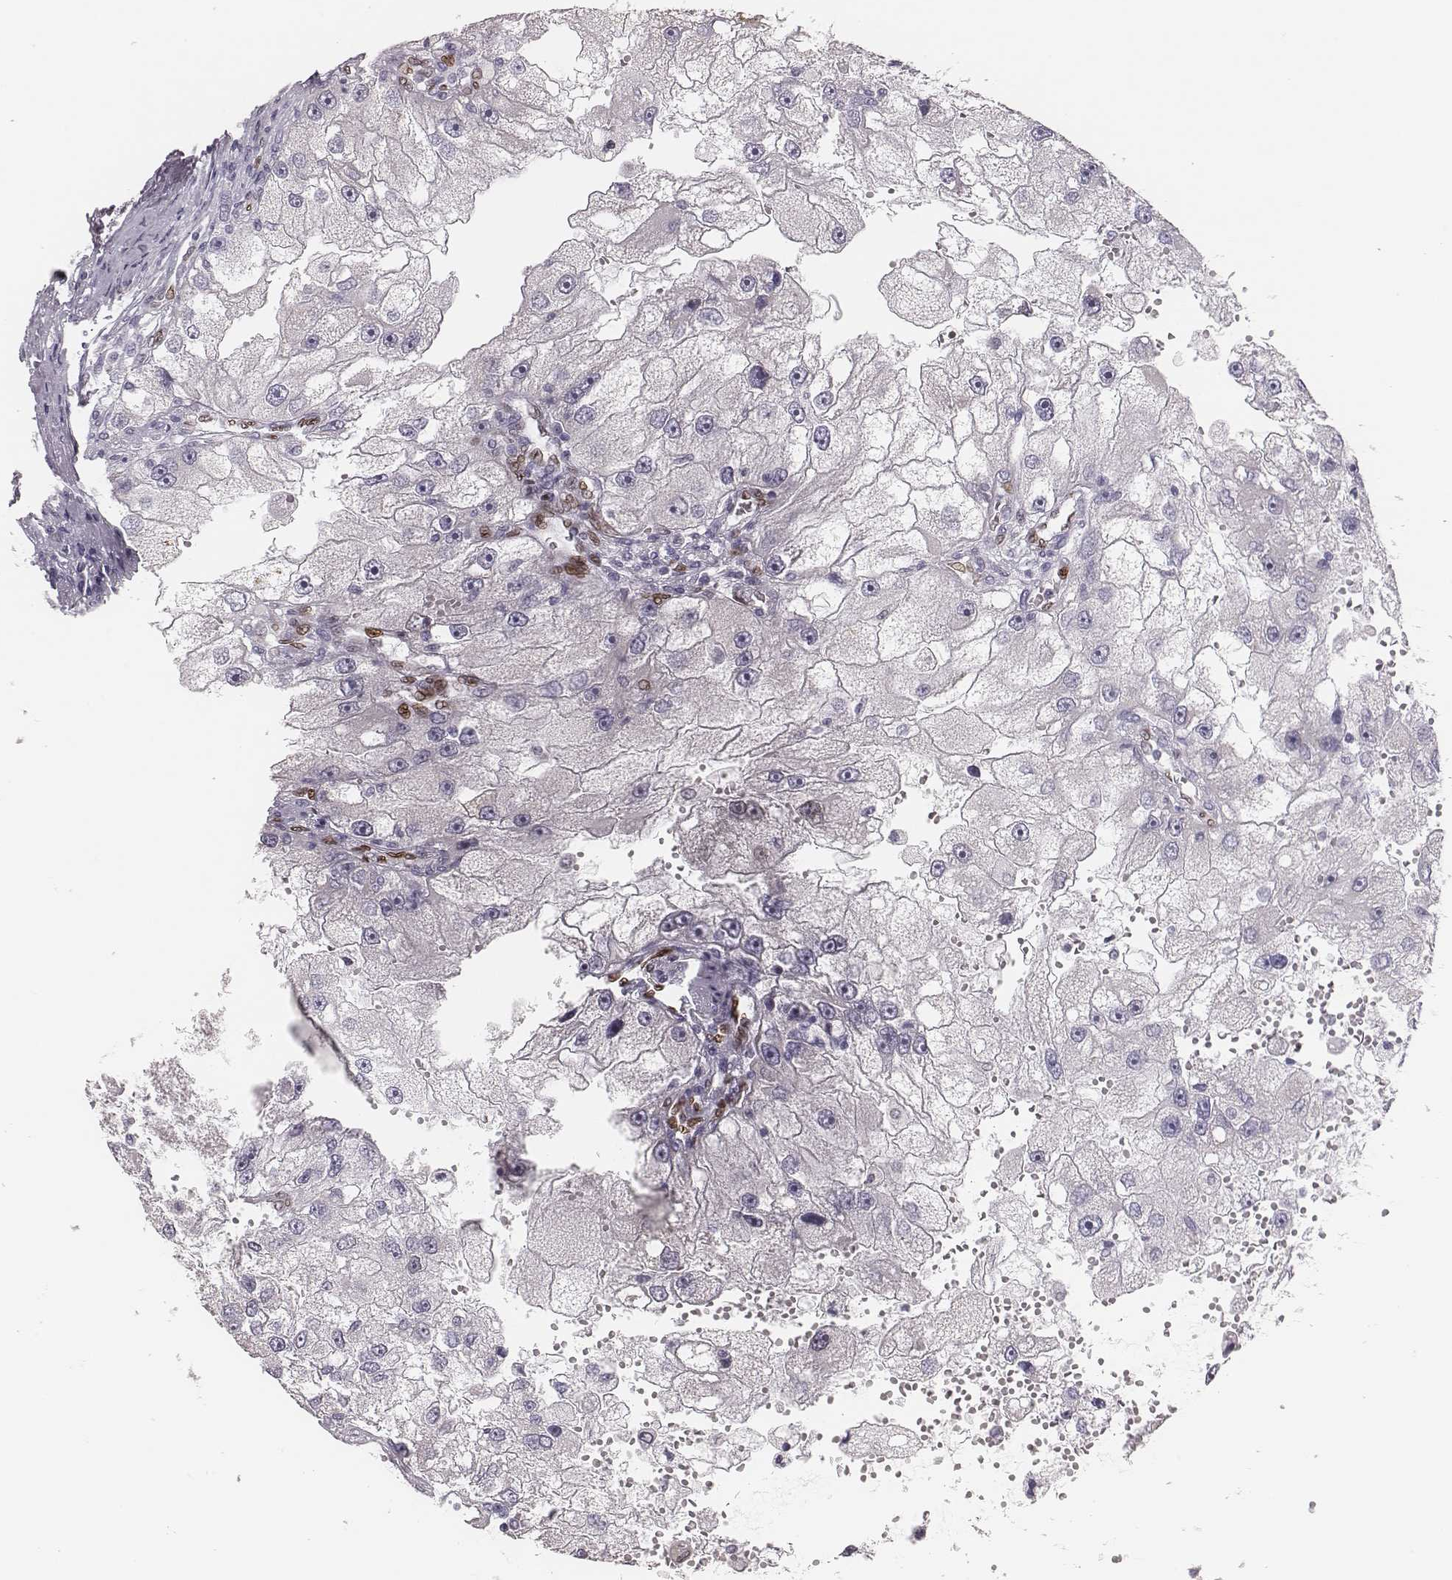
{"staining": {"intensity": "negative", "quantity": "none", "location": "none"}, "tissue": "renal cancer", "cell_type": "Tumor cells", "image_type": "cancer", "snomed": [{"axis": "morphology", "description": "Adenocarcinoma, NOS"}, {"axis": "topography", "description": "Kidney"}], "caption": "This image is of renal adenocarcinoma stained with immunohistochemistry (IHC) to label a protein in brown with the nuclei are counter-stained blue. There is no positivity in tumor cells. Nuclei are stained in blue.", "gene": "ADGRF4", "patient": {"sex": "male", "age": 63}}